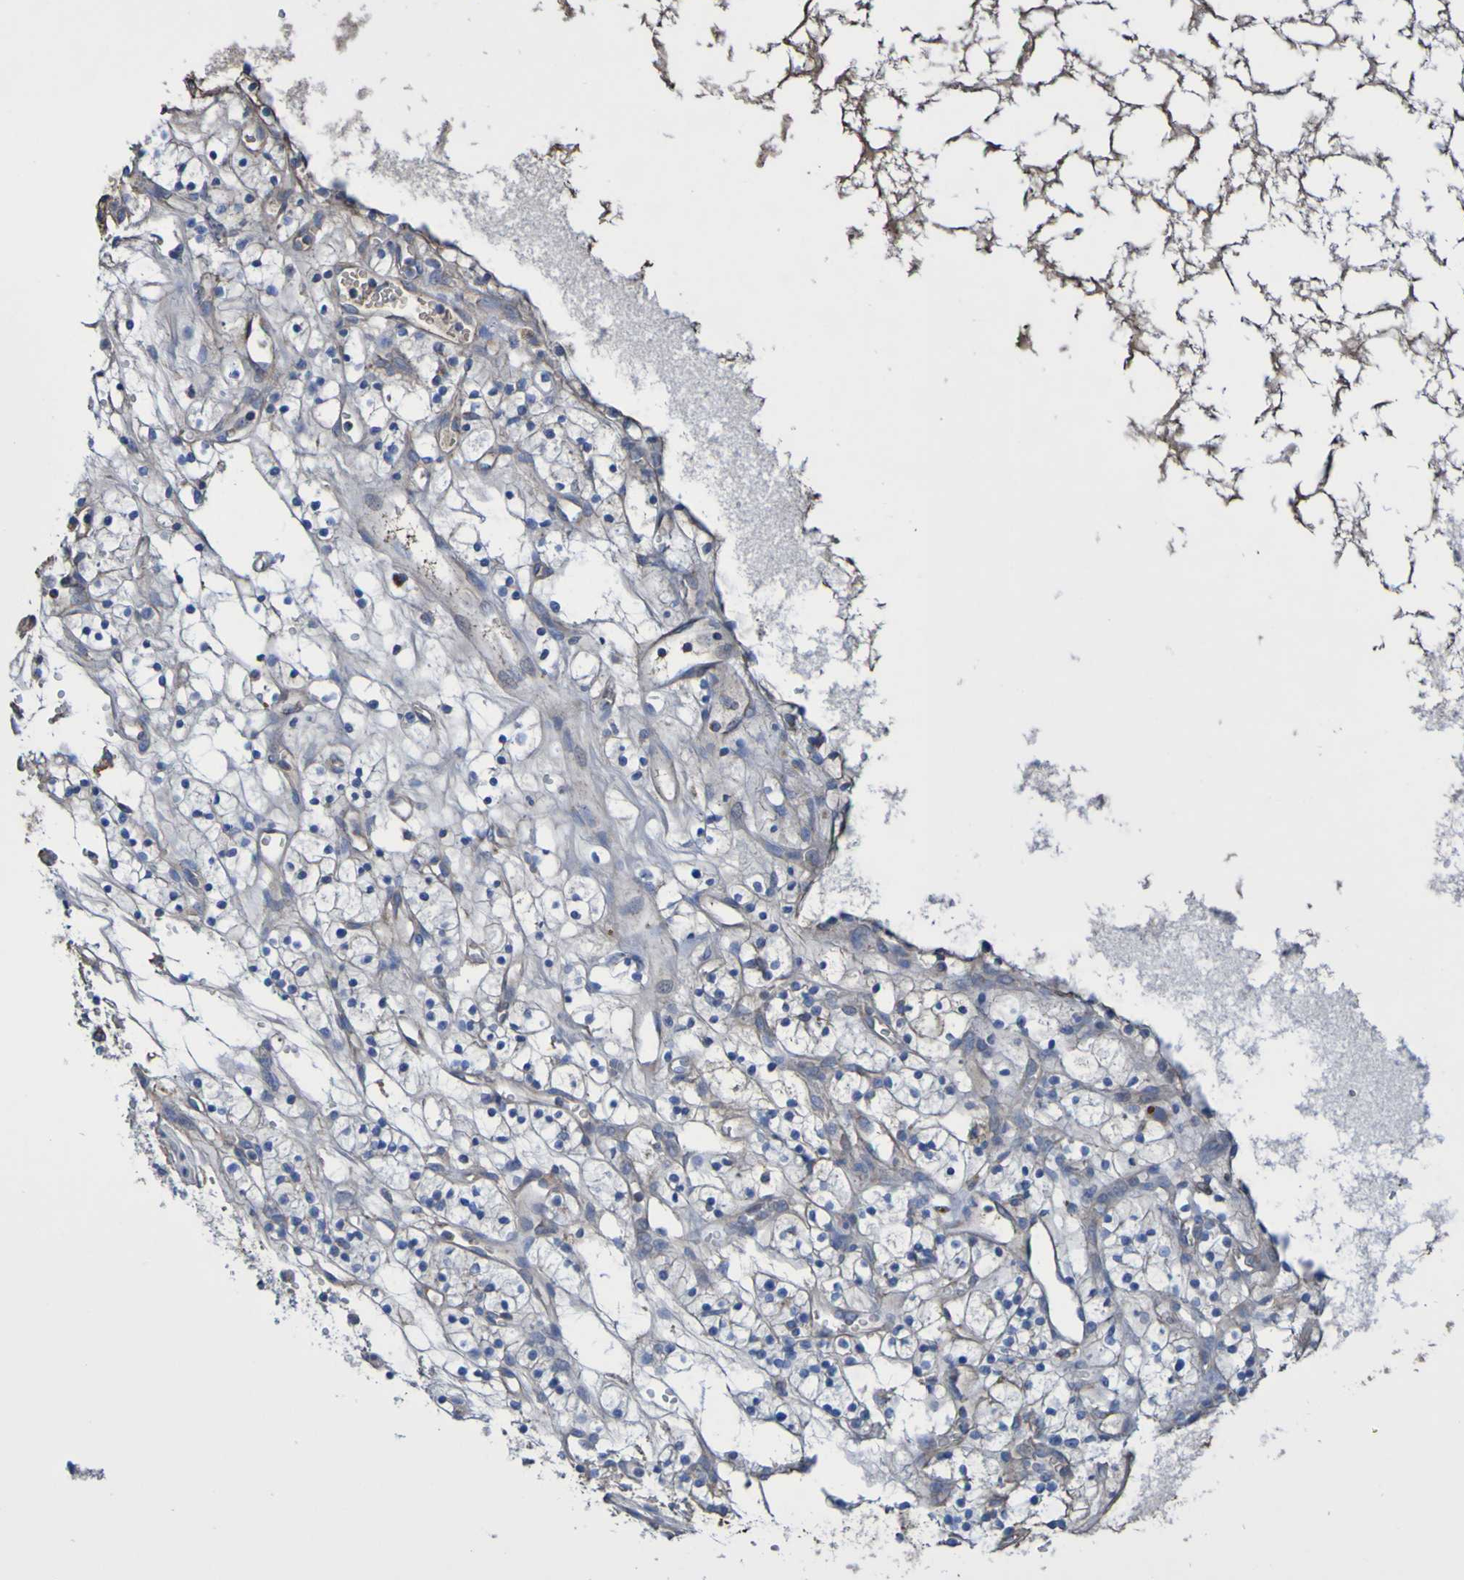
{"staining": {"intensity": "negative", "quantity": "none", "location": "none"}, "tissue": "renal cancer", "cell_type": "Tumor cells", "image_type": "cancer", "snomed": [{"axis": "morphology", "description": "Adenocarcinoma, NOS"}, {"axis": "topography", "description": "Kidney"}], "caption": "A high-resolution micrograph shows immunohistochemistry (IHC) staining of renal cancer, which reveals no significant expression in tumor cells.", "gene": "CNTN2", "patient": {"sex": "female", "age": 57}}